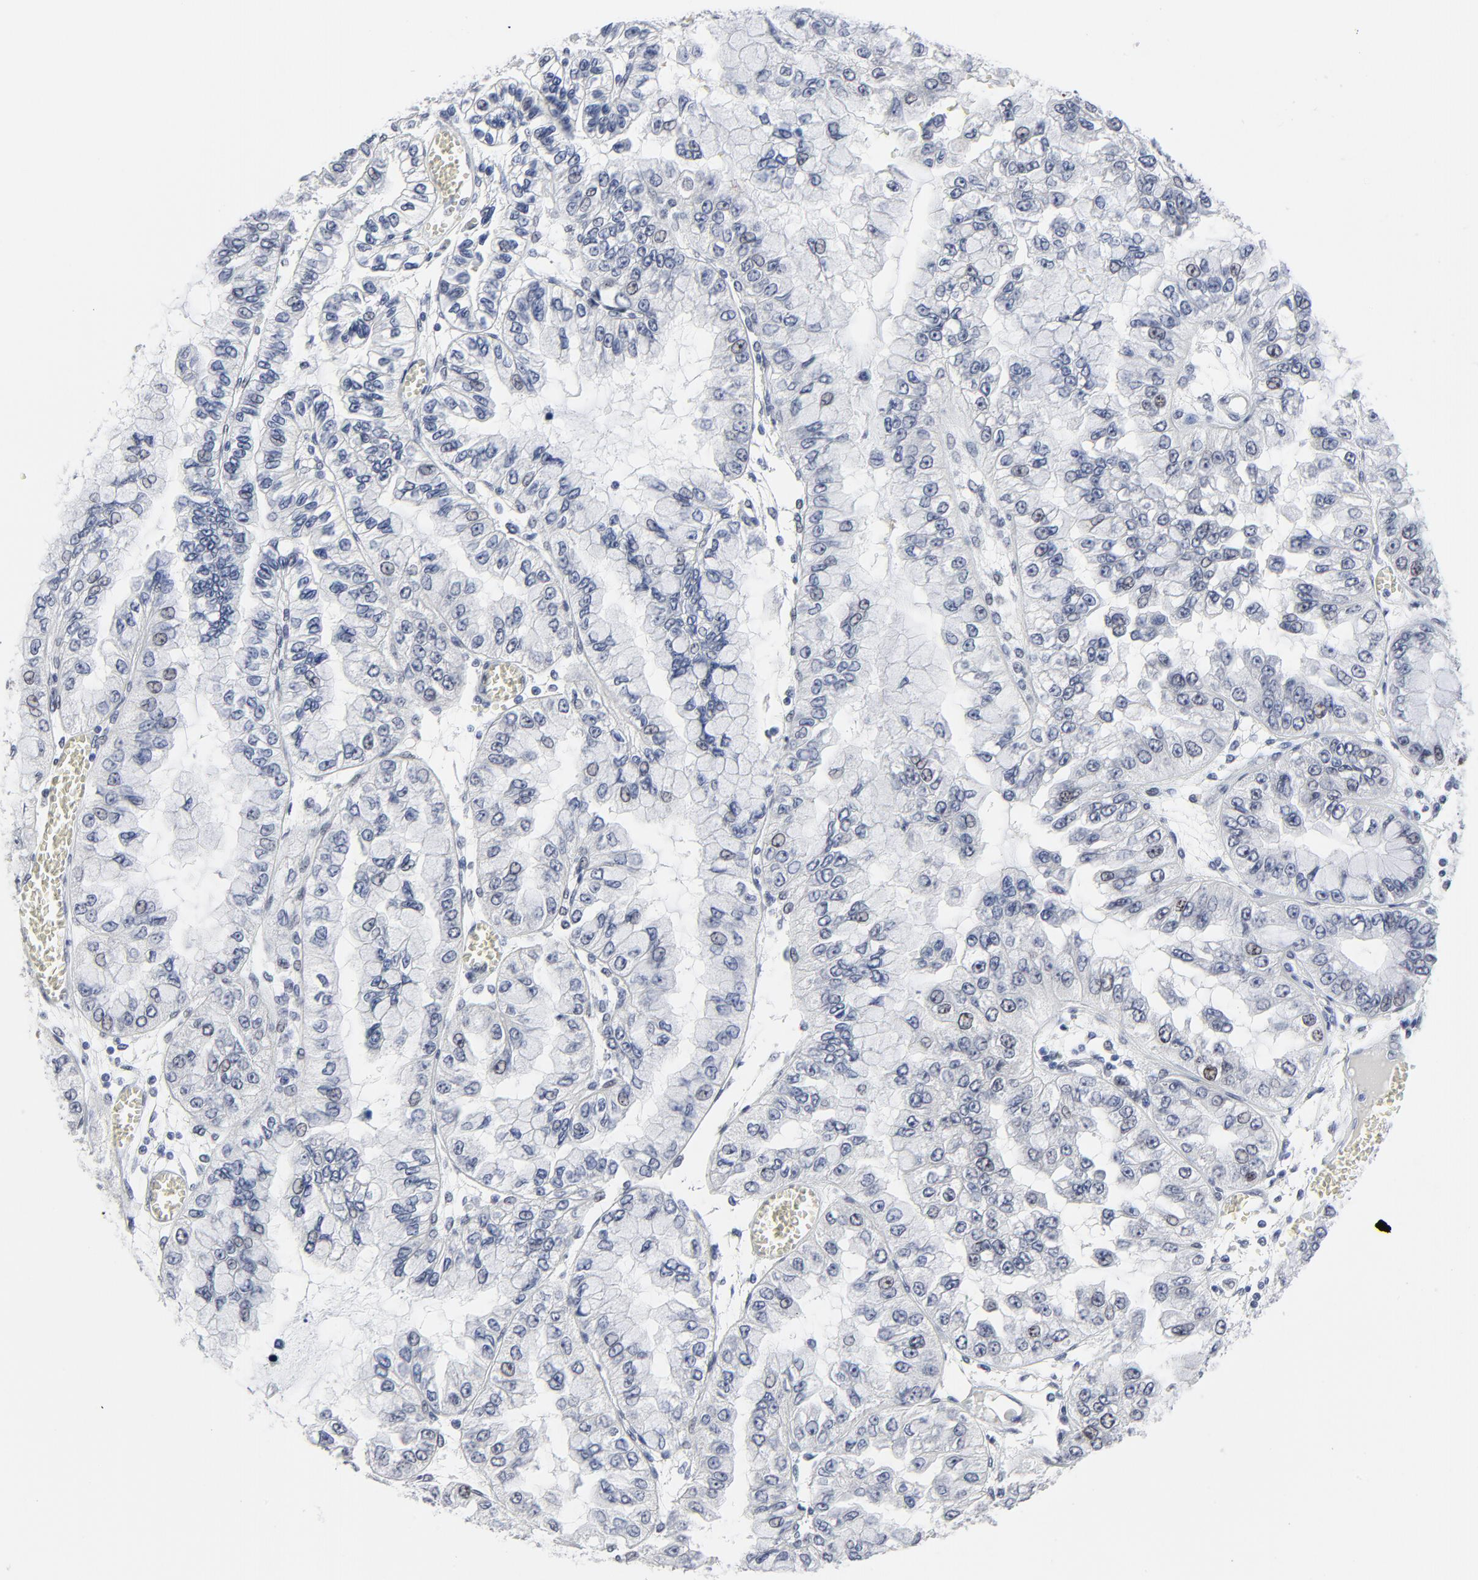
{"staining": {"intensity": "weak", "quantity": "<25%", "location": "nuclear"}, "tissue": "liver cancer", "cell_type": "Tumor cells", "image_type": "cancer", "snomed": [{"axis": "morphology", "description": "Cholangiocarcinoma"}, {"axis": "topography", "description": "Liver"}], "caption": "Liver cancer (cholangiocarcinoma) stained for a protein using immunohistochemistry (IHC) shows no staining tumor cells.", "gene": "ZNF589", "patient": {"sex": "female", "age": 79}}